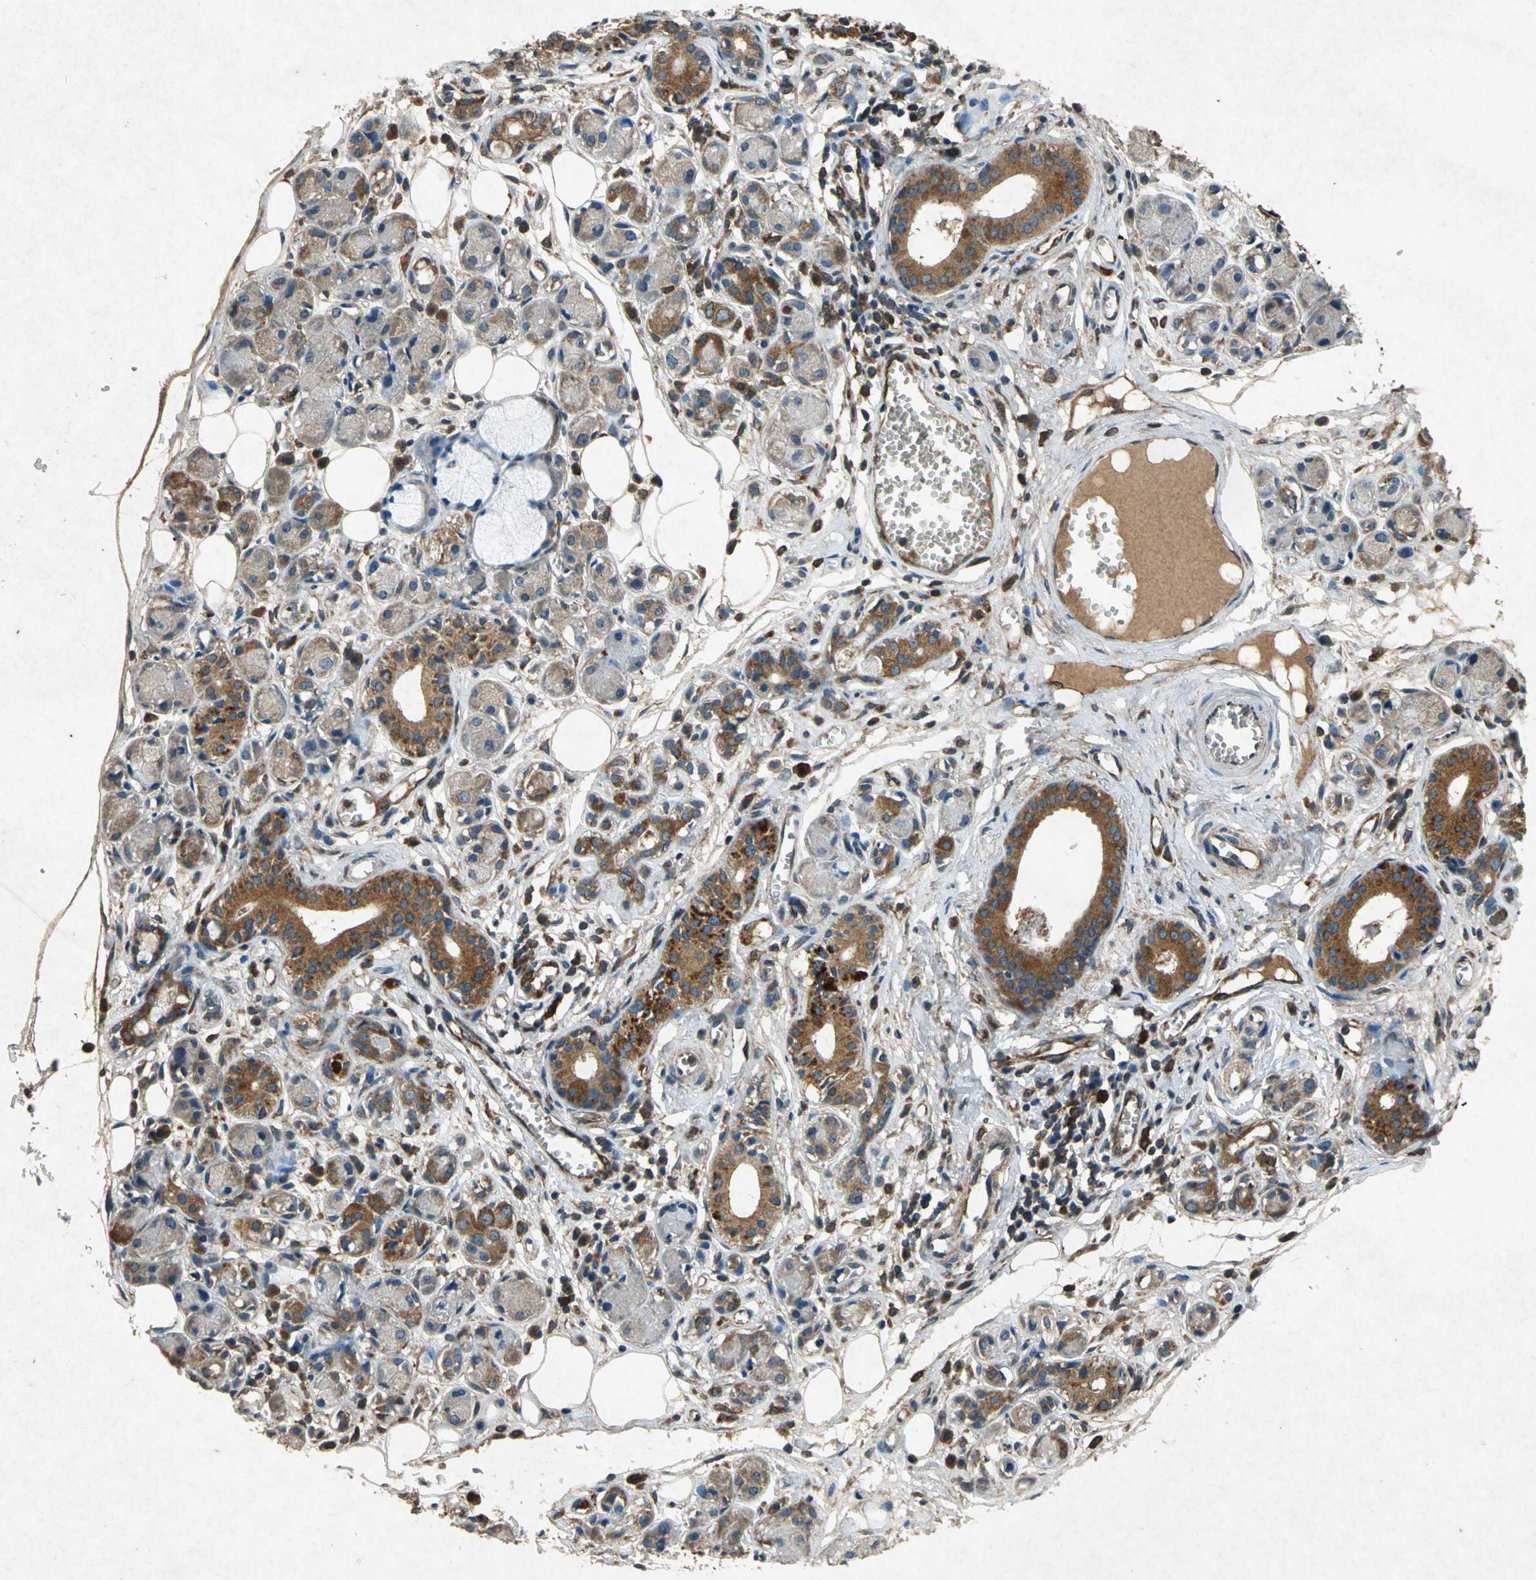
{"staining": {"intensity": "weak", "quantity": "25%-75%", "location": "cytoplasmic/membranous"}, "tissue": "adipose tissue", "cell_type": "Adipocytes", "image_type": "normal", "snomed": [{"axis": "morphology", "description": "Normal tissue, NOS"}, {"axis": "morphology", "description": "Inflammation, NOS"}, {"axis": "topography", "description": "Vascular tissue"}, {"axis": "topography", "description": "Salivary gland"}], "caption": "The photomicrograph reveals immunohistochemical staining of benign adipose tissue. There is weak cytoplasmic/membranous expression is seen in approximately 25%-75% of adipocytes. Immunohistochemistry stains the protein in brown and the nuclei are stained blue.", "gene": "HSP90AB1", "patient": {"sex": "female", "age": 75}}